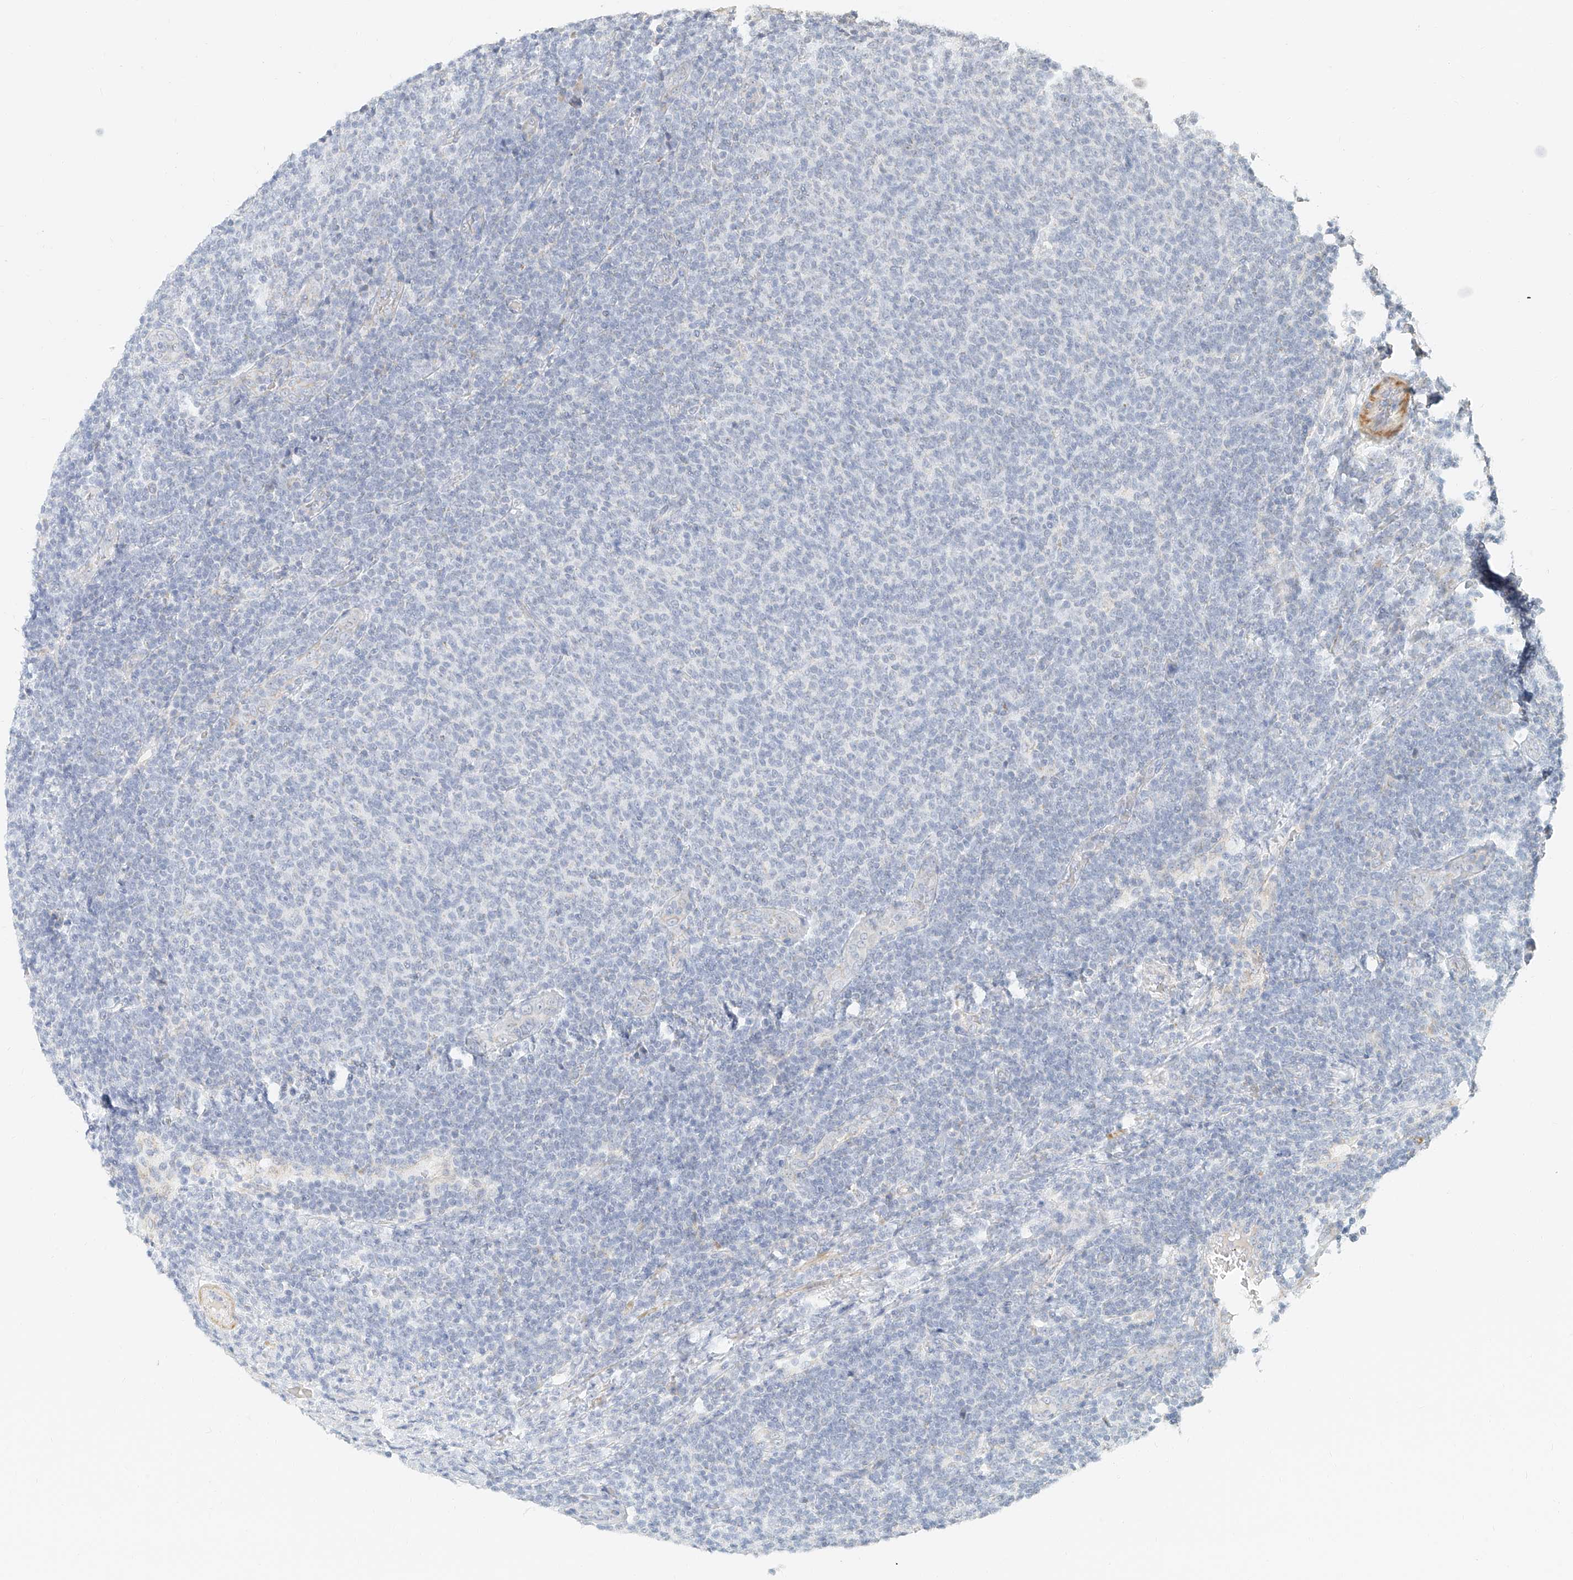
{"staining": {"intensity": "negative", "quantity": "none", "location": "none"}, "tissue": "lymphoma", "cell_type": "Tumor cells", "image_type": "cancer", "snomed": [{"axis": "morphology", "description": "Malignant lymphoma, non-Hodgkin's type, Low grade"}, {"axis": "topography", "description": "Lymph node"}], "caption": "Low-grade malignant lymphoma, non-Hodgkin's type was stained to show a protein in brown. There is no significant staining in tumor cells.", "gene": "CXorf58", "patient": {"sex": "male", "age": 66}}